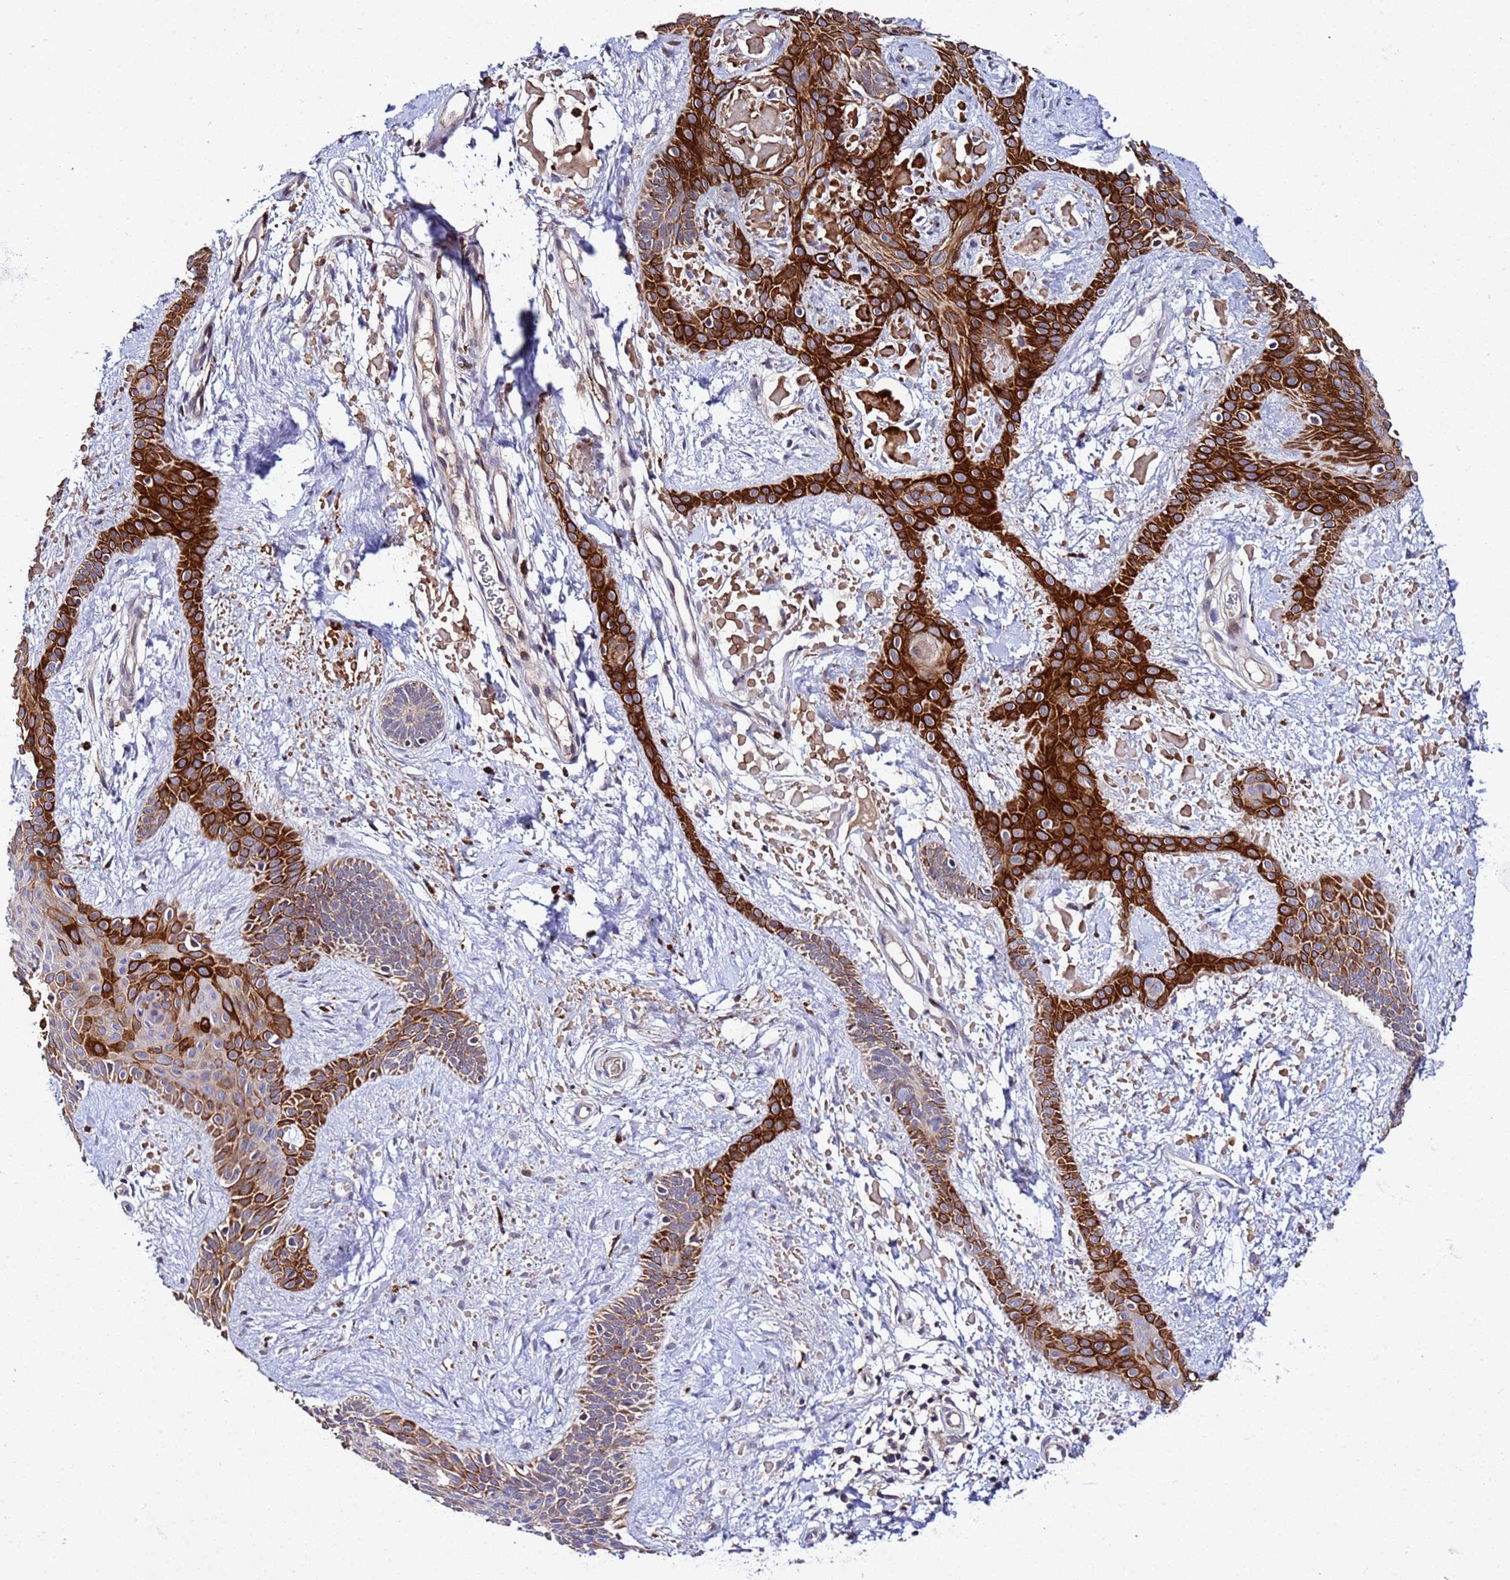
{"staining": {"intensity": "strong", "quantity": ">75%", "location": "cytoplasmic/membranous"}, "tissue": "skin cancer", "cell_type": "Tumor cells", "image_type": "cancer", "snomed": [{"axis": "morphology", "description": "Basal cell carcinoma"}, {"axis": "topography", "description": "Skin"}], "caption": "Strong cytoplasmic/membranous staining is appreciated in about >75% of tumor cells in skin basal cell carcinoma.", "gene": "PLXDC2", "patient": {"sex": "male", "age": 78}}